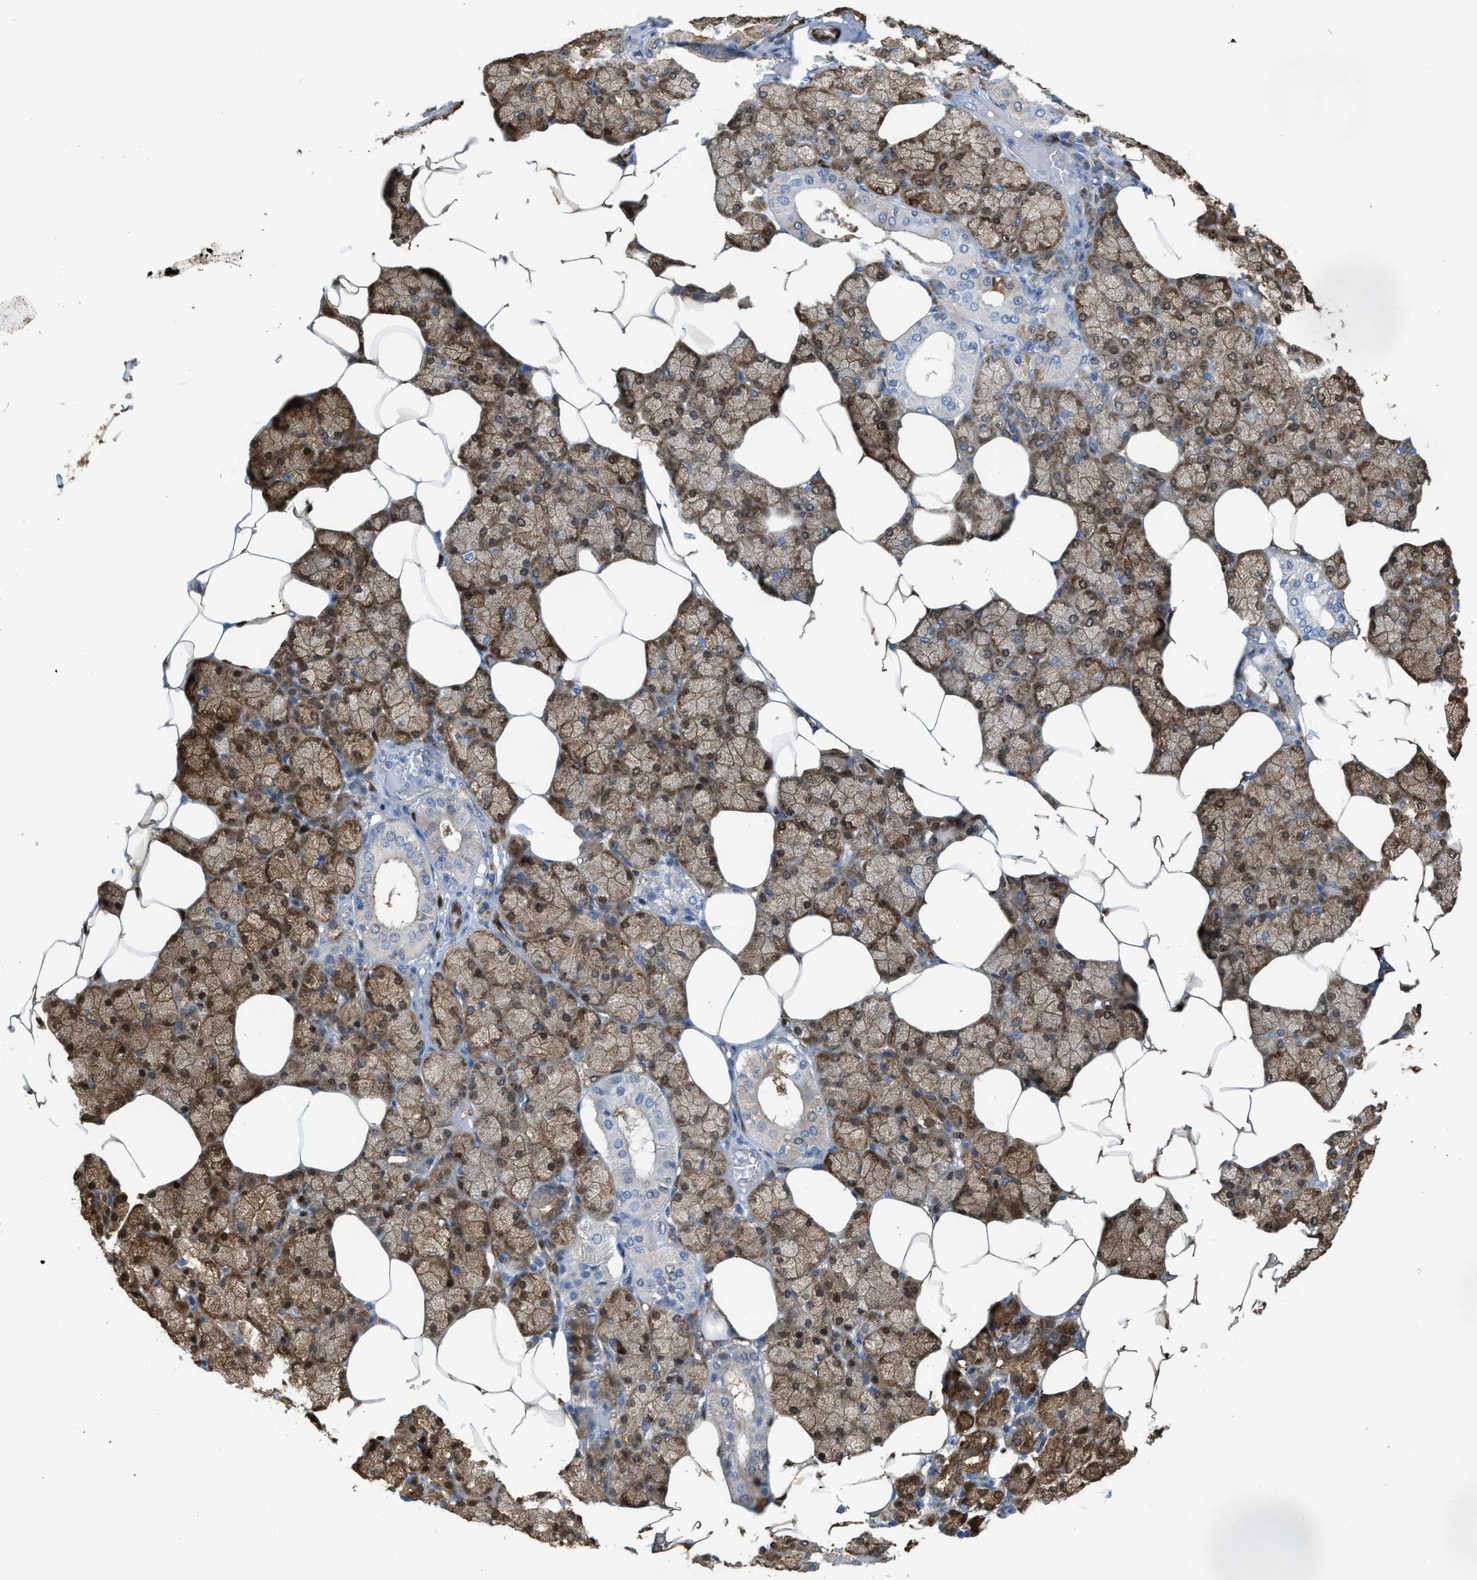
{"staining": {"intensity": "moderate", "quantity": ">75%", "location": "cytoplasmic/membranous,nuclear"}, "tissue": "salivary gland", "cell_type": "Glandular cells", "image_type": "normal", "snomed": [{"axis": "morphology", "description": "Normal tissue, NOS"}, {"axis": "topography", "description": "Salivary gland"}], "caption": "Moderate cytoplasmic/membranous,nuclear expression for a protein is appreciated in approximately >75% of glandular cells of benign salivary gland using immunohistochemistry.", "gene": "ASS1", "patient": {"sex": "male", "age": 62}}